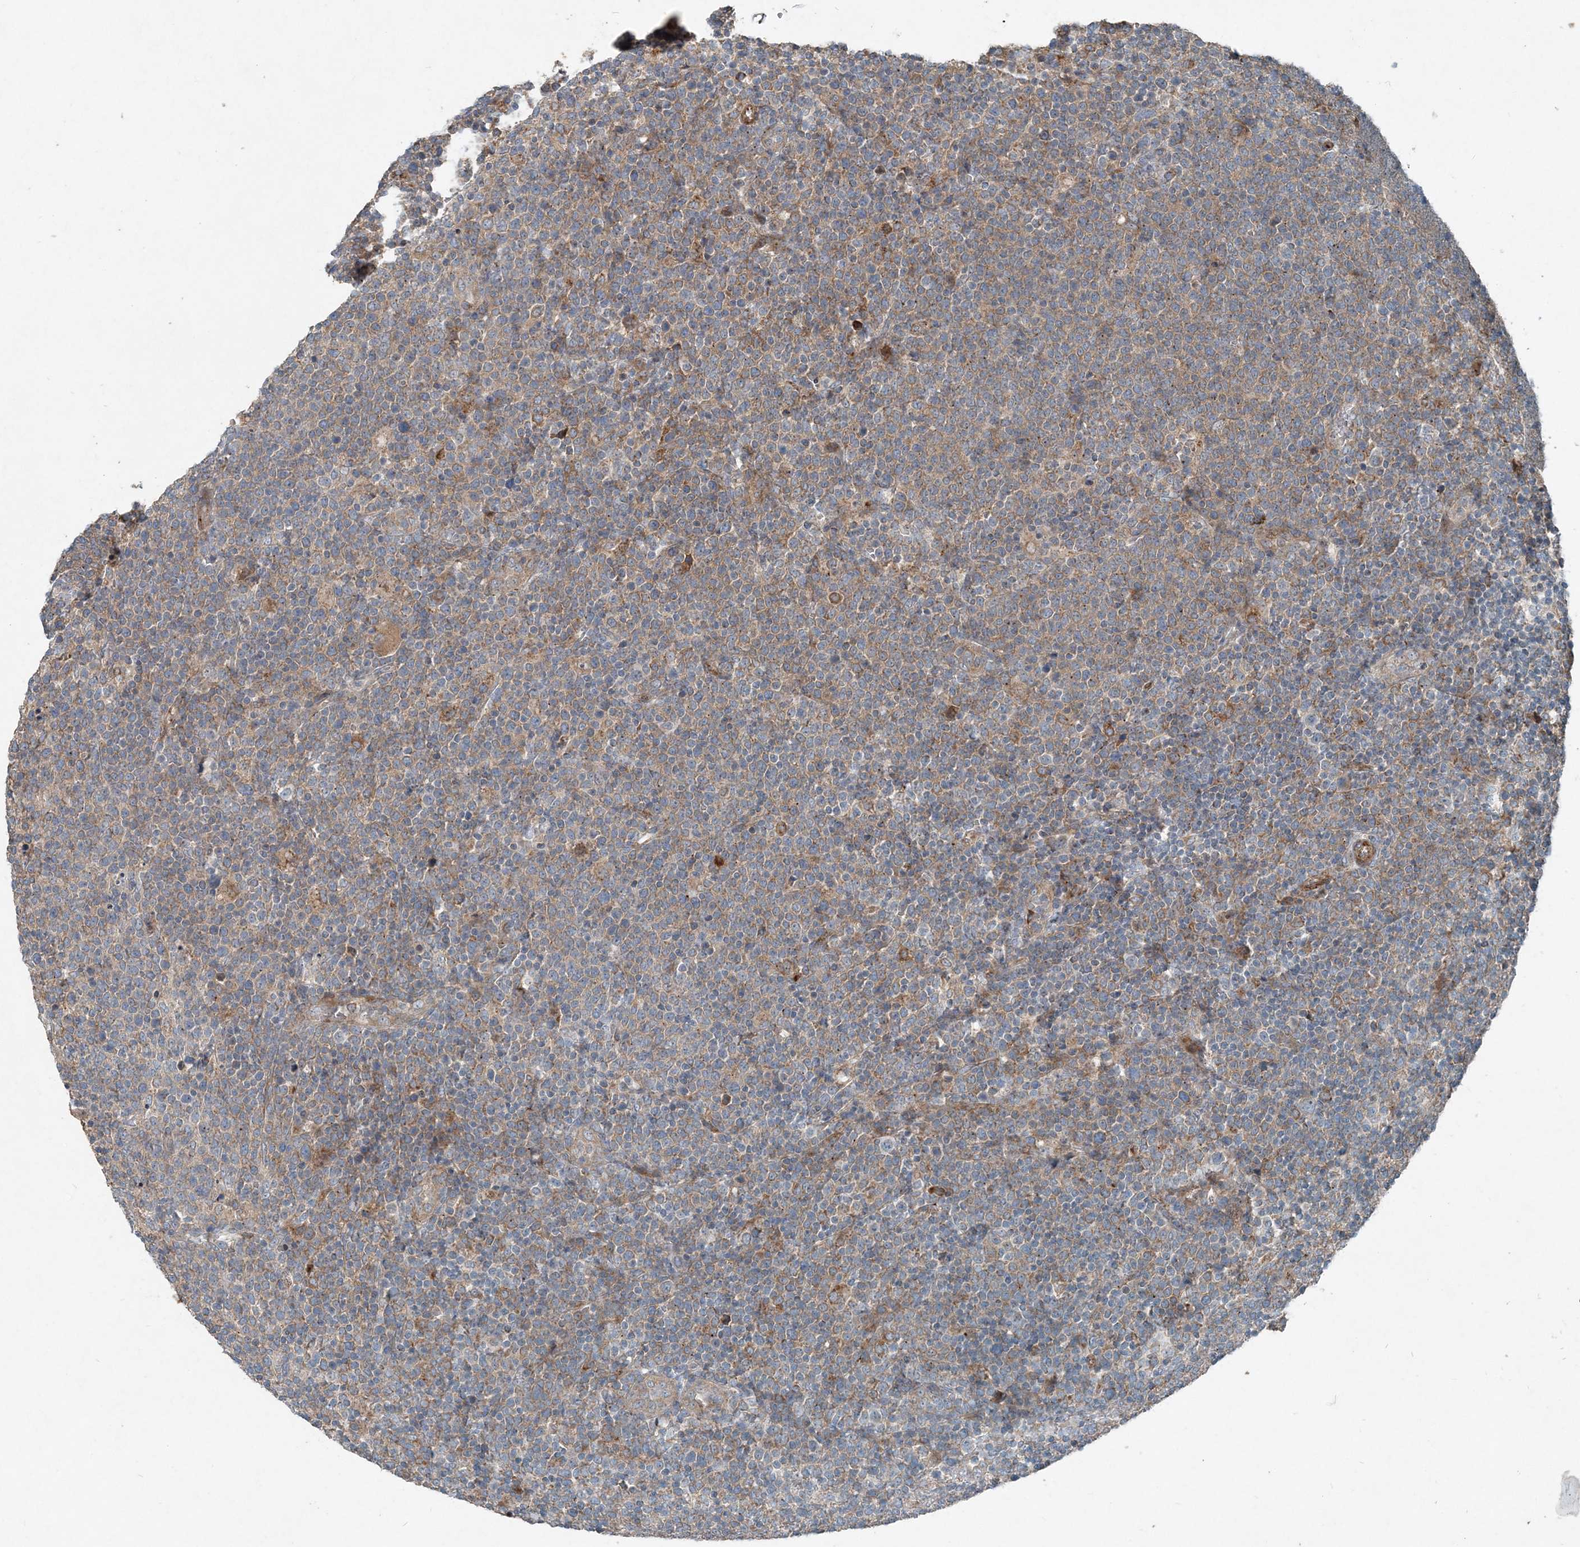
{"staining": {"intensity": "weak", "quantity": ">75%", "location": "cytoplasmic/membranous"}, "tissue": "lymphoma", "cell_type": "Tumor cells", "image_type": "cancer", "snomed": [{"axis": "morphology", "description": "Malignant lymphoma, non-Hodgkin's type, High grade"}, {"axis": "topography", "description": "Lymph node"}], "caption": "Protein expression analysis of lymphoma exhibits weak cytoplasmic/membranous expression in approximately >75% of tumor cells.", "gene": "INTU", "patient": {"sex": "male", "age": 61}}